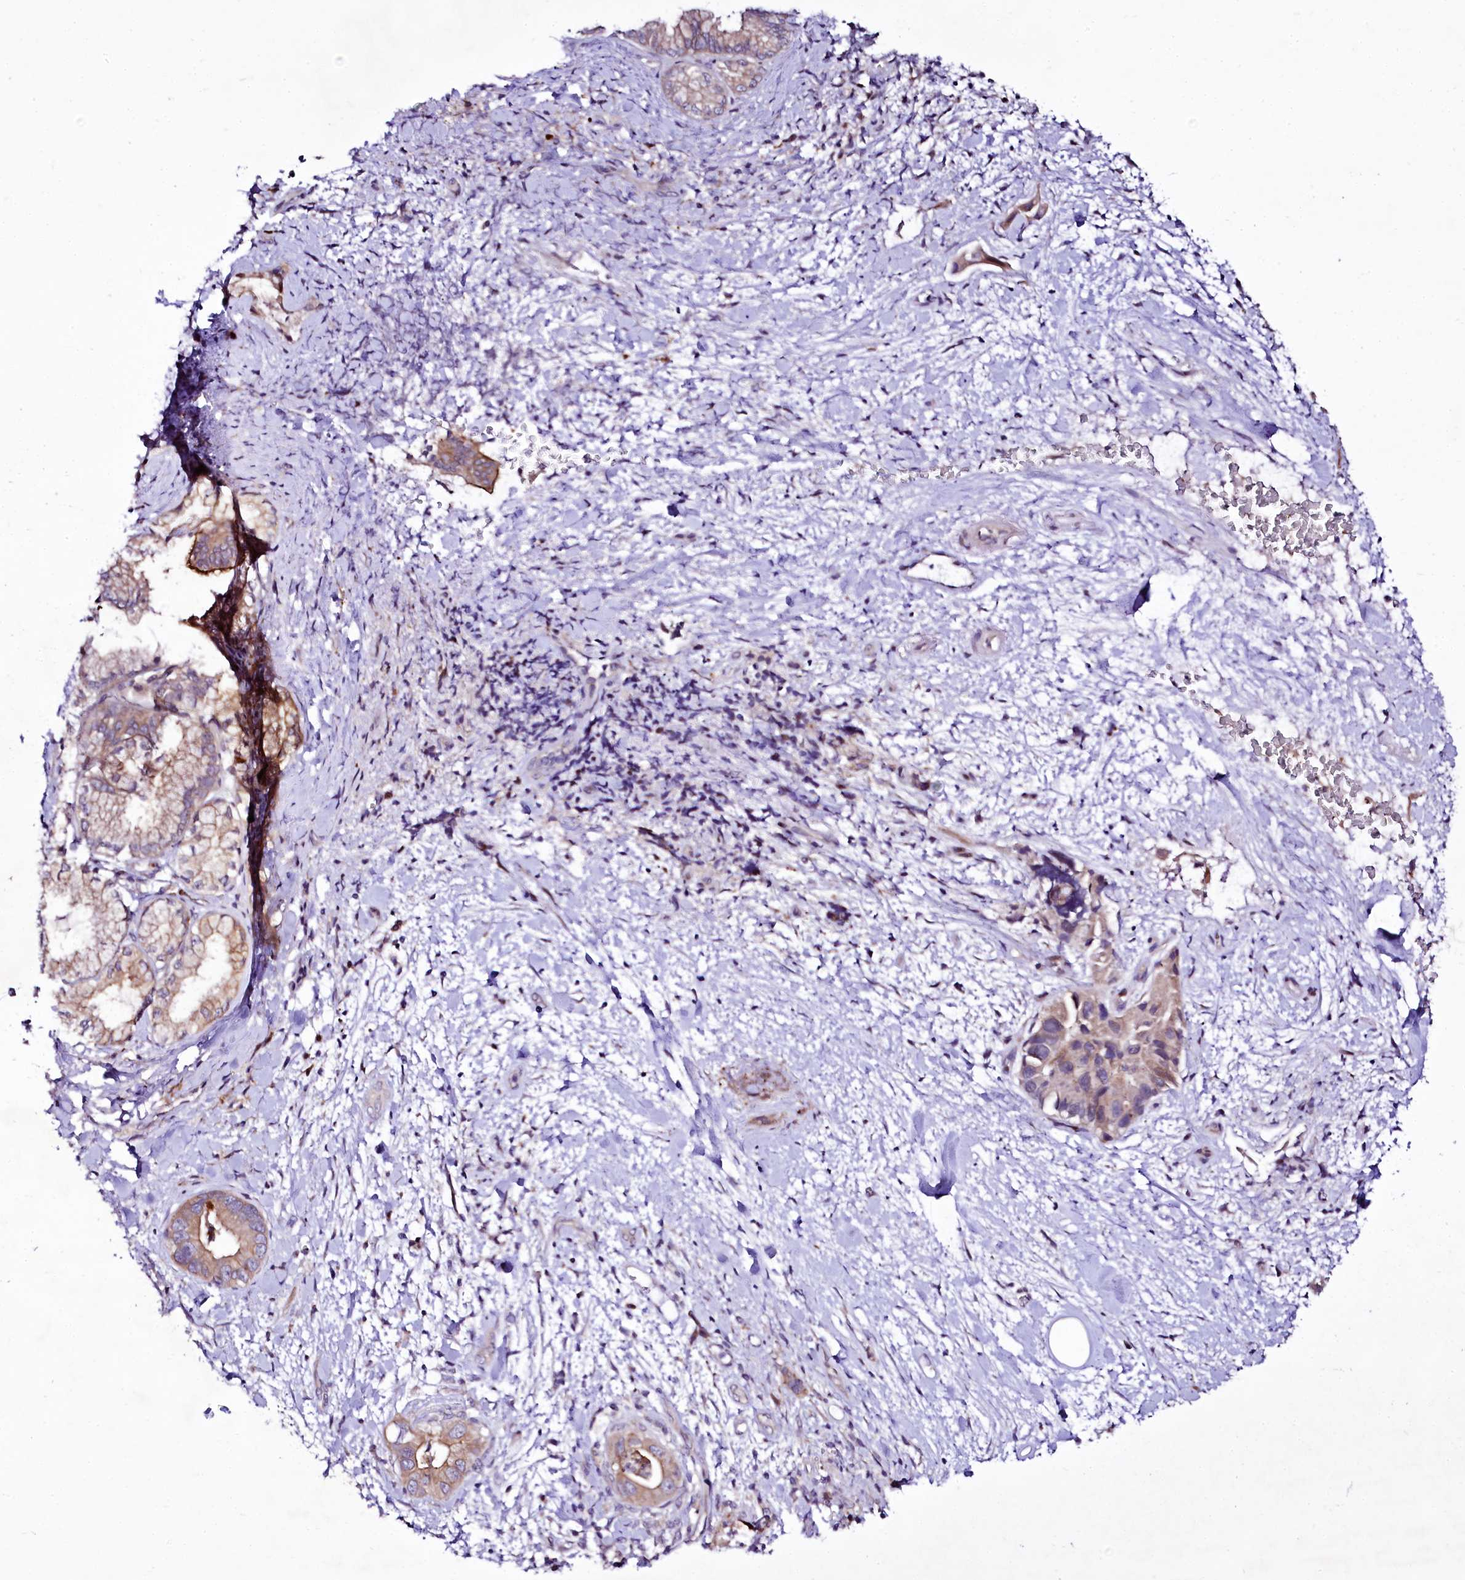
{"staining": {"intensity": "moderate", "quantity": "25%-75%", "location": "cytoplasmic/membranous"}, "tissue": "pancreatic cancer", "cell_type": "Tumor cells", "image_type": "cancer", "snomed": [{"axis": "morphology", "description": "Adenocarcinoma, NOS"}, {"axis": "topography", "description": "Pancreas"}], "caption": "This micrograph shows adenocarcinoma (pancreatic) stained with immunohistochemistry (IHC) to label a protein in brown. The cytoplasmic/membranous of tumor cells show moderate positivity for the protein. Nuclei are counter-stained blue.", "gene": "ZC3H12C", "patient": {"sex": "female", "age": 78}}